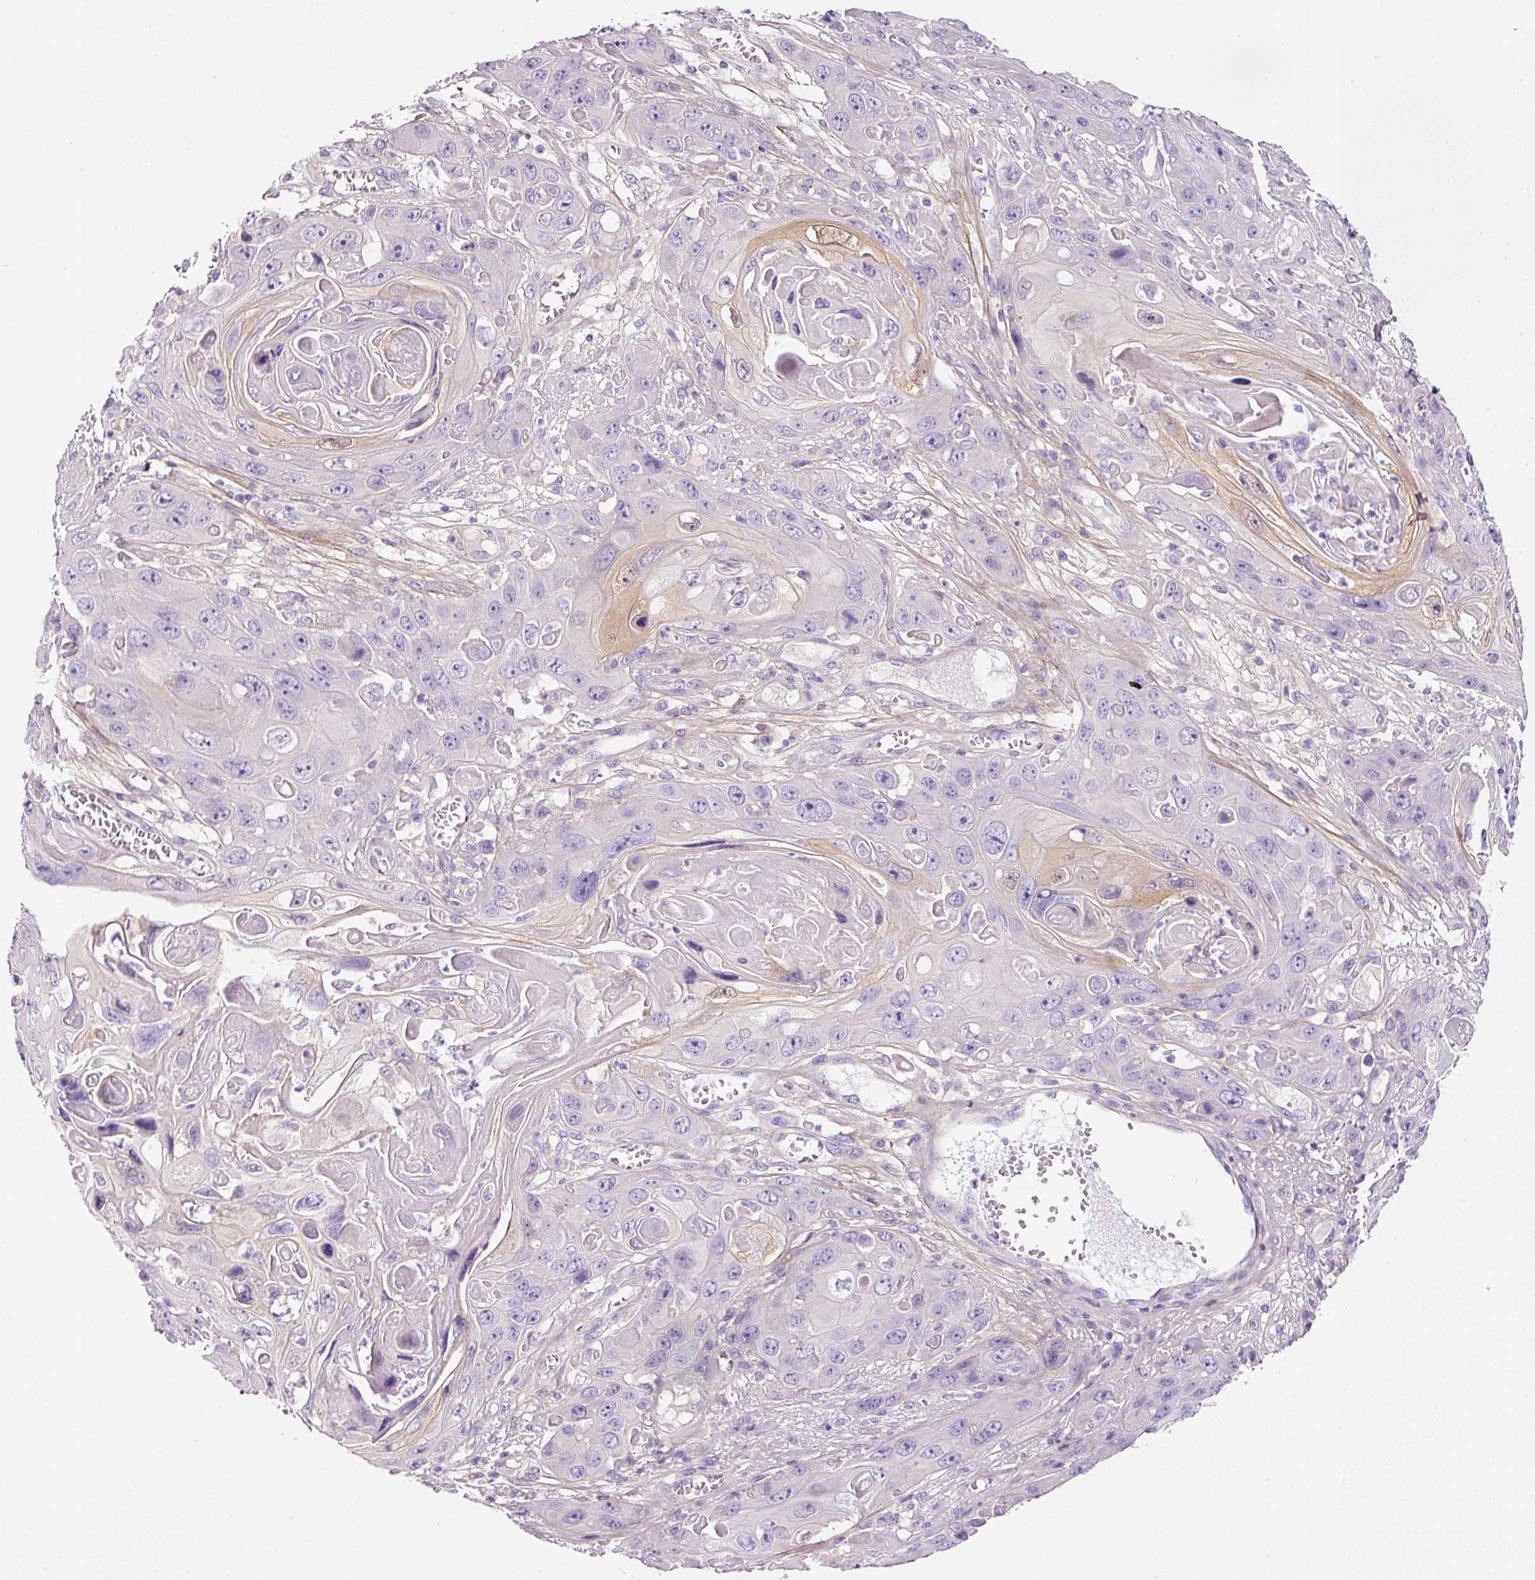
{"staining": {"intensity": "negative", "quantity": "none", "location": "none"}, "tissue": "skin cancer", "cell_type": "Tumor cells", "image_type": "cancer", "snomed": [{"axis": "morphology", "description": "Squamous cell carcinoma, NOS"}, {"axis": "topography", "description": "Skin"}], "caption": "There is no significant positivity in tumor cells of squamous cell carcinoma (skin).", "gene": "SOS2", "patient": {"sex": "male", "age": 55}}